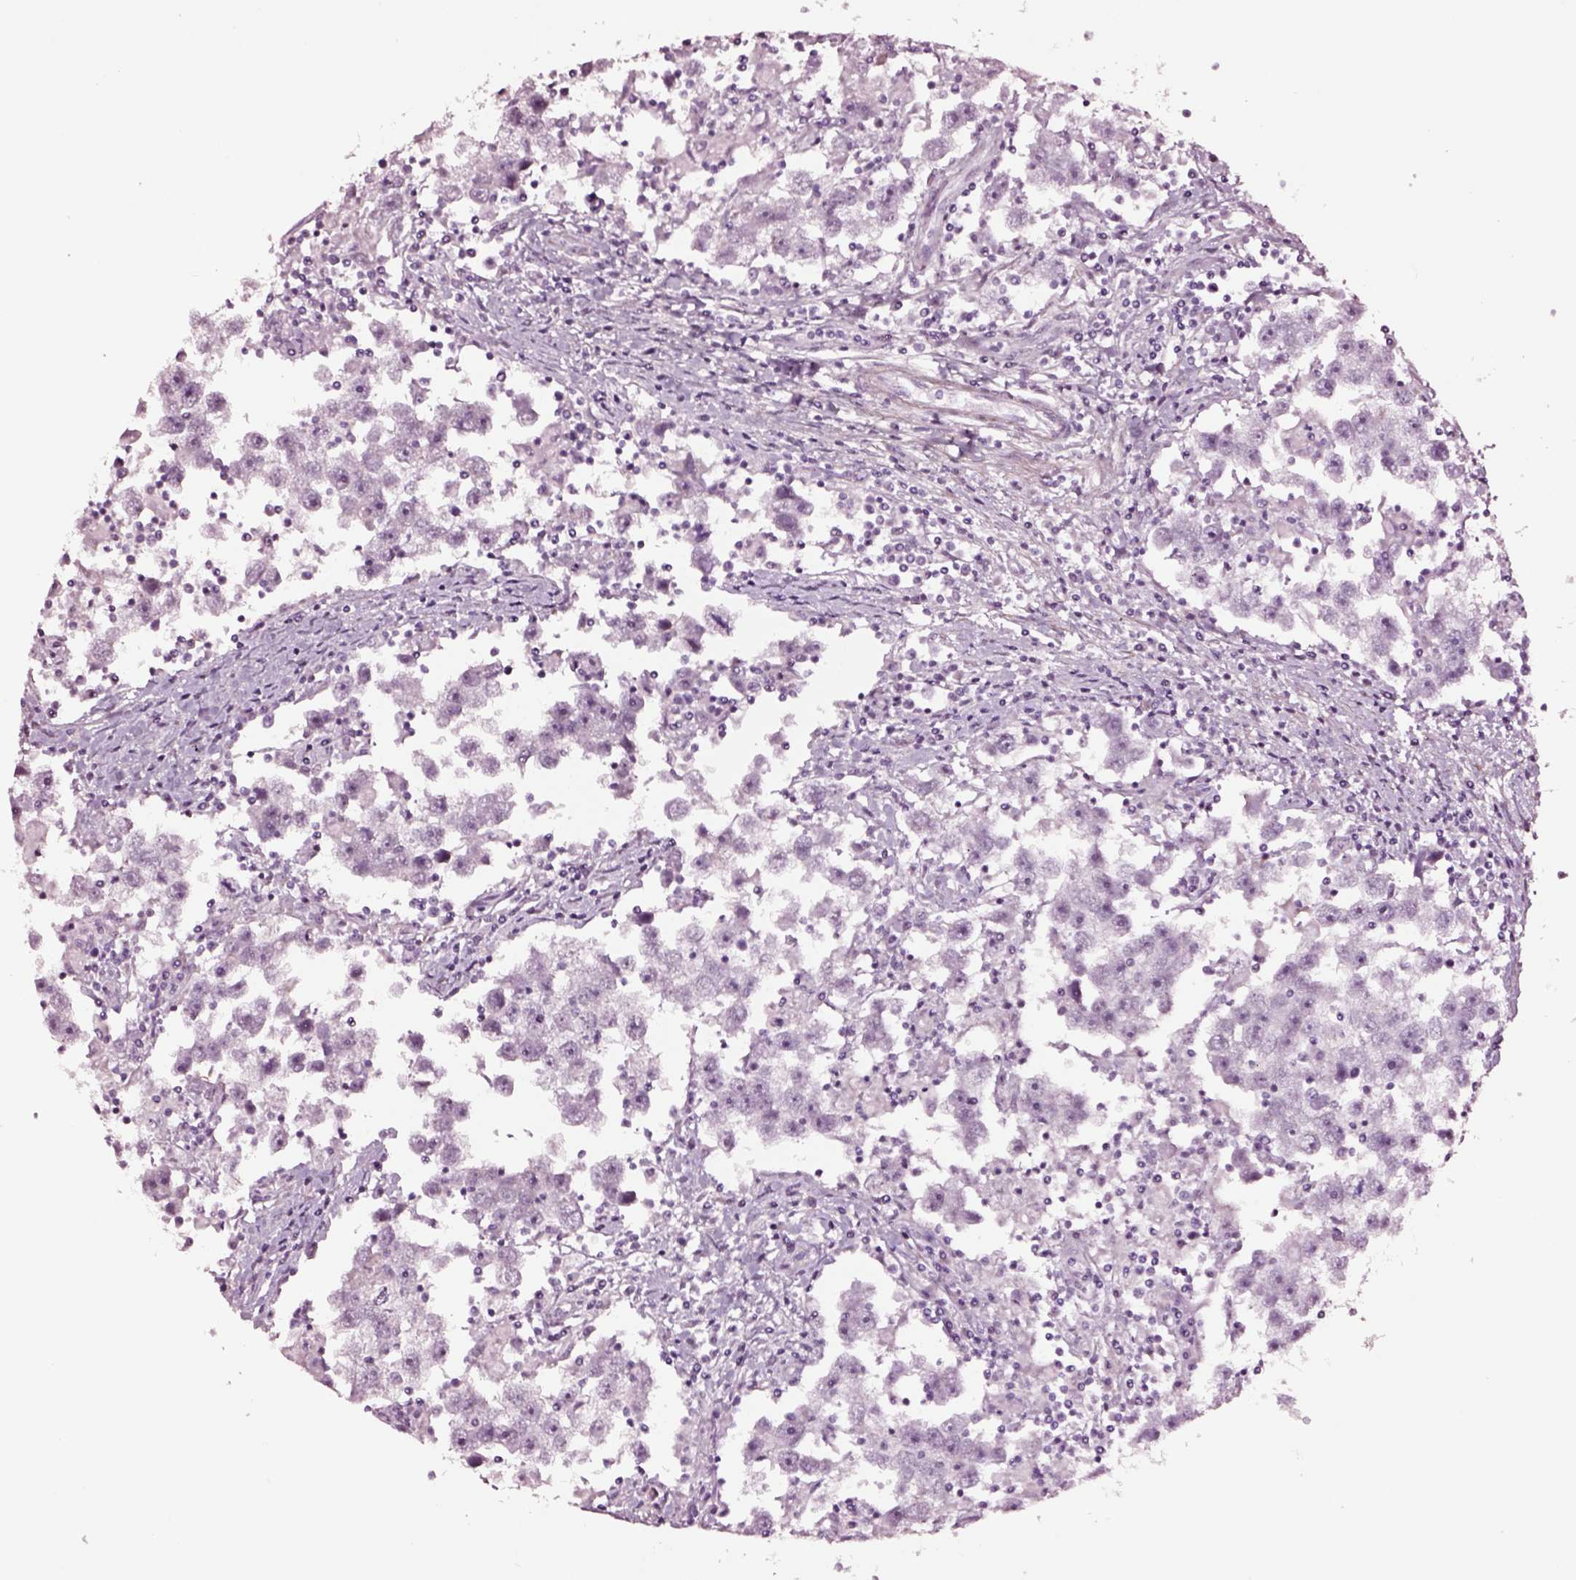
{"staining": {"intensity": "negative", "quantity": "none", "location": "none"}, "tissue": "testis cancer", "cell_type": "Tumor cells", "image_type": "cancer", "snomed": [{"axis": "morphology", "description": "Seminoma, NOS"}, {"axis": "topography", "description": "Testis"}], "caption": "The micrograph exhibits no staining of tumor cells in seminoma (testis). Brightfield microscopy of immunohistochemistry stained with DAB (3,3'-diaminobenzidine) (brown) and hematoxylin (blue), captured at high magnification.", "gene": "SOX10", "patient": {"sex": "male", "age": 30}}